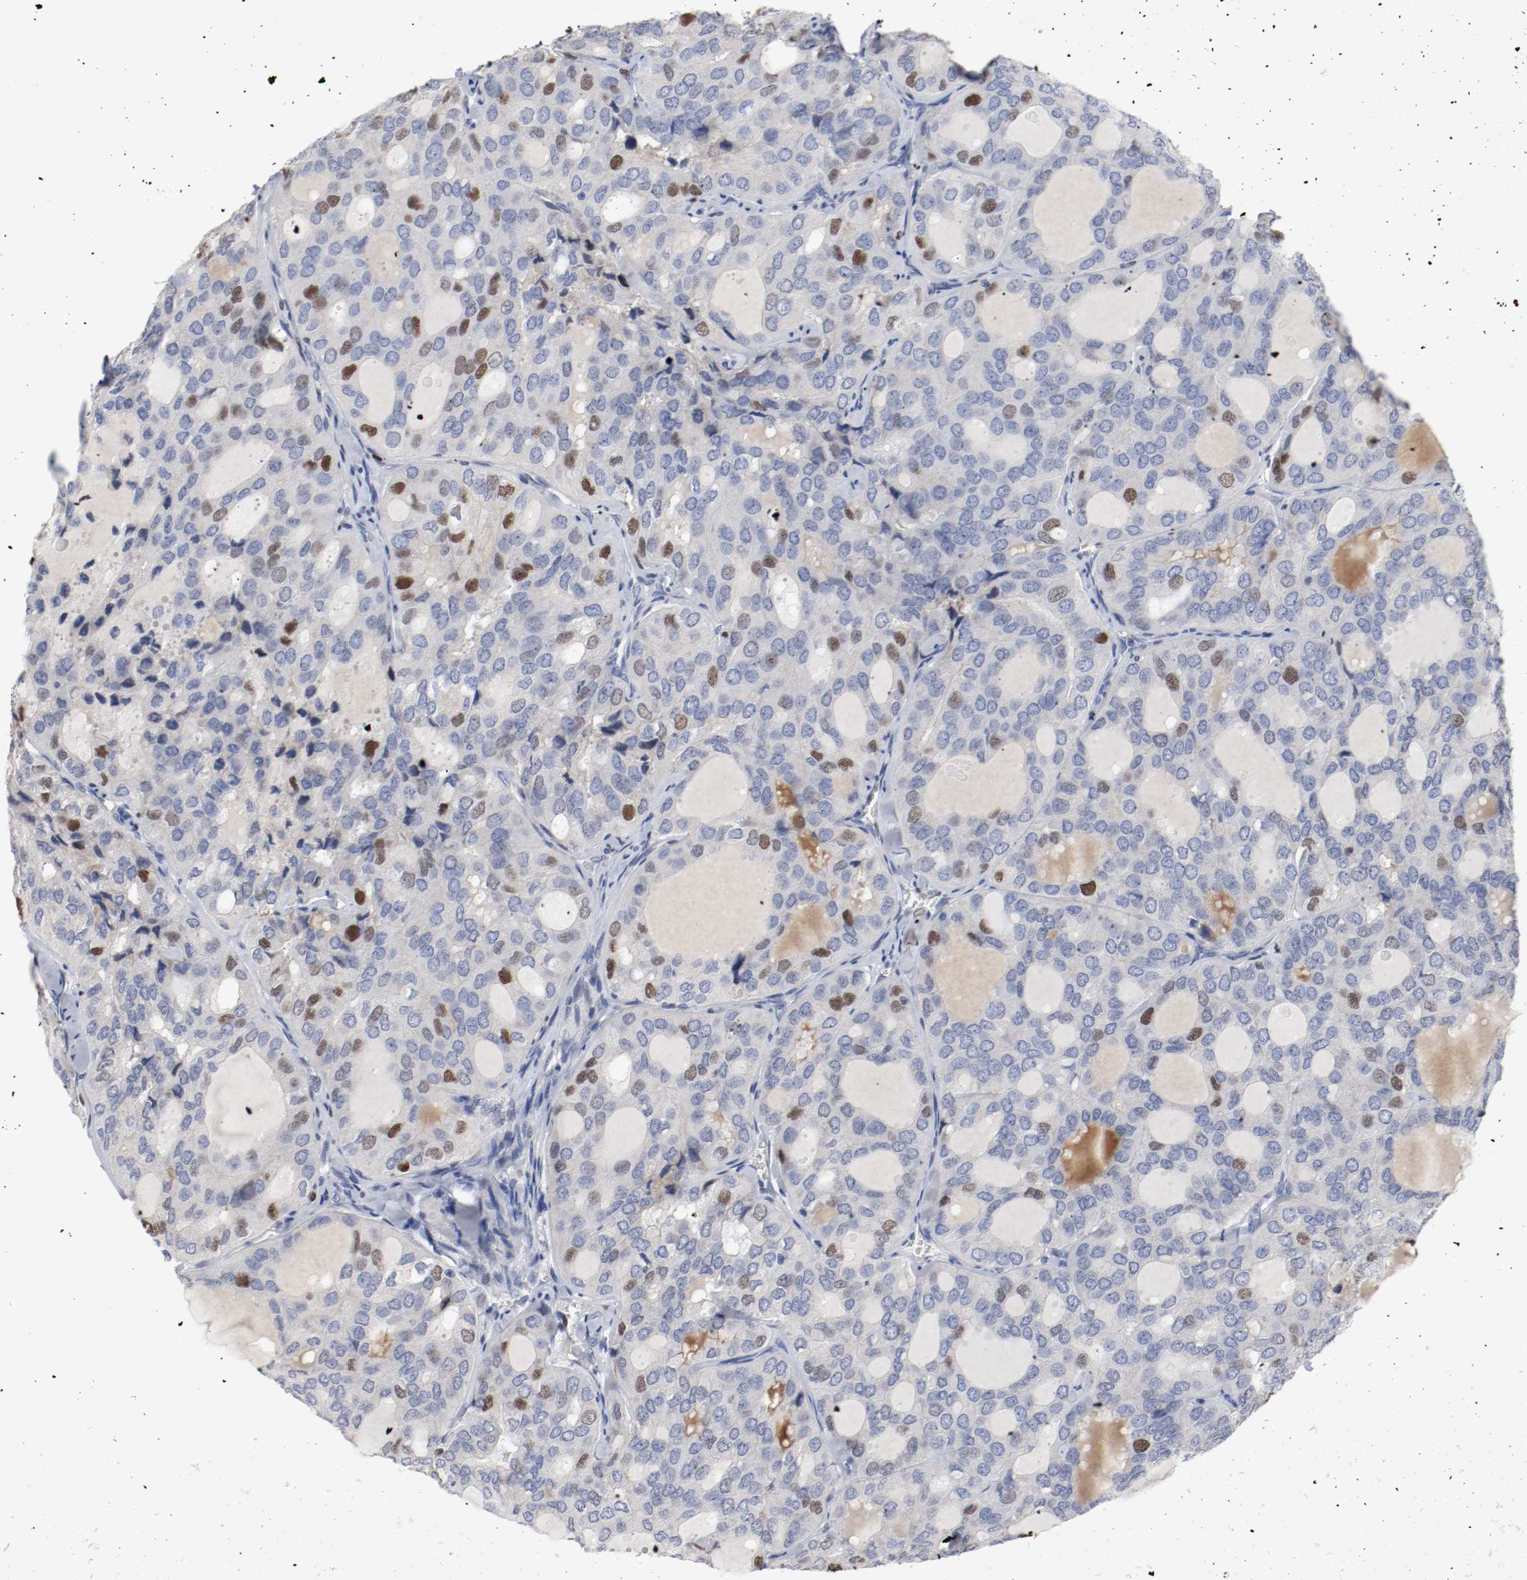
{"staining": {"intensity": "strong", "quantity": "<25%", "location": "nuclear"}, "tissue": "thyroid cancer", "cell_type": "Tumor cells", "image_type": "cancer", "snomed": [{"axis": "morphology", "description": "Follicular adenoma carcinoma, NOS"}, {"axis": "topography", "description": "Thyroid gland"}], "caption": "Follicular adenoma carcinoma (thyroid) was stained to show a protein in brown. There is medium levels of strong nuclear expression in about <25% of tumor cells.", "gene": "MCM6", "patient": {"sex": "male", "age": 75}}